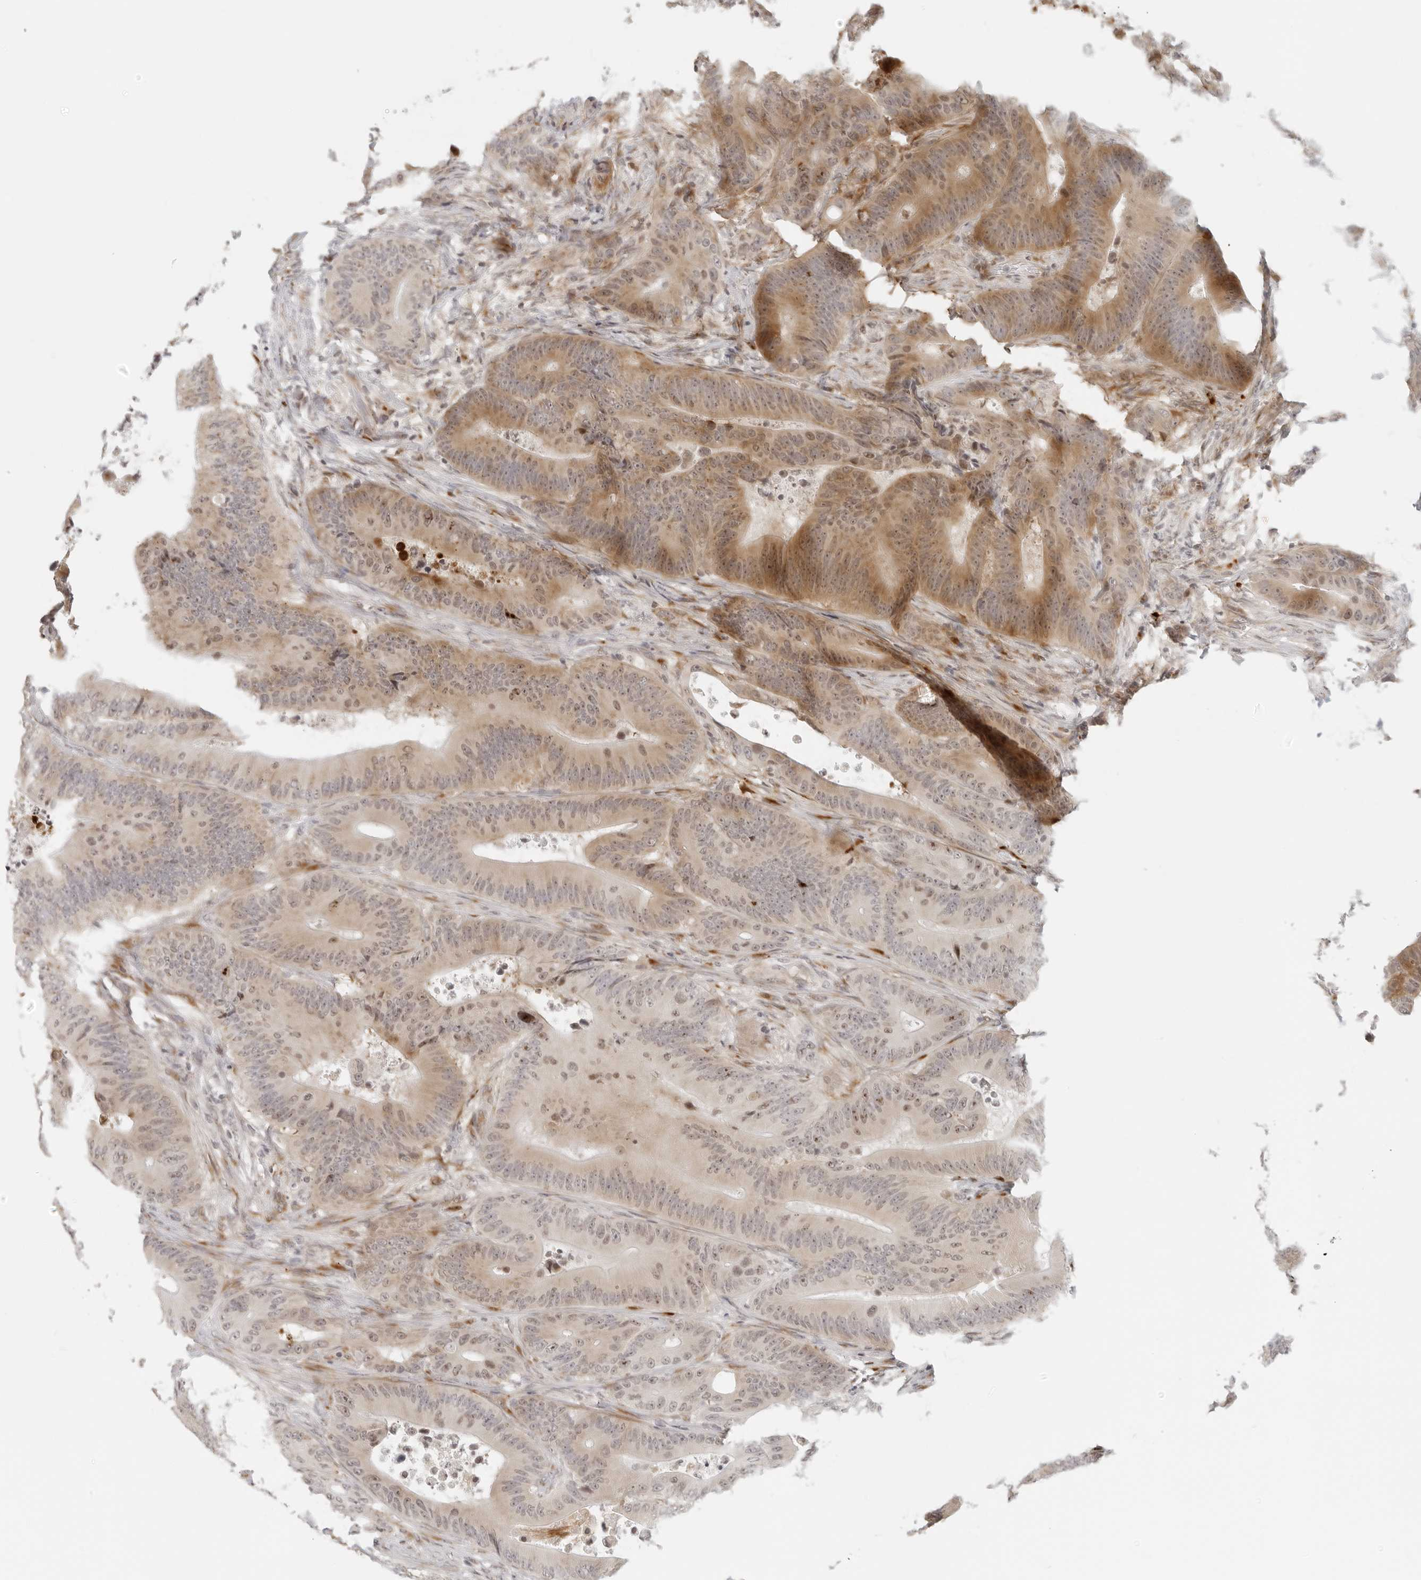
{"staining": {"intensity": "moderate", "quantity": "25%-75%", "location": "cytoplasmic/membranous,nuclear"}, "tissue": "colorectal cancer", "cell_type": "Tumor cells", "image_type": "cancer", "snomed": [{"axis": "morphology", "description": "Adenocarcinoma, NOS"}, {"axis": "topography", "description": "Colon"}], "caption": "DAB (3,3'-diaminobenzidine) immunohistochemical staining of colorectal cancer reveals moderate cytoplasmic/membranous and nuclear protein positivity in about 25%-75% of tumor cells. Ihc stains the protein of interest in brown and the nuclei are stained blue.", "gene": "ZNF678", "patient": {"sex": "male", "age": 83}}